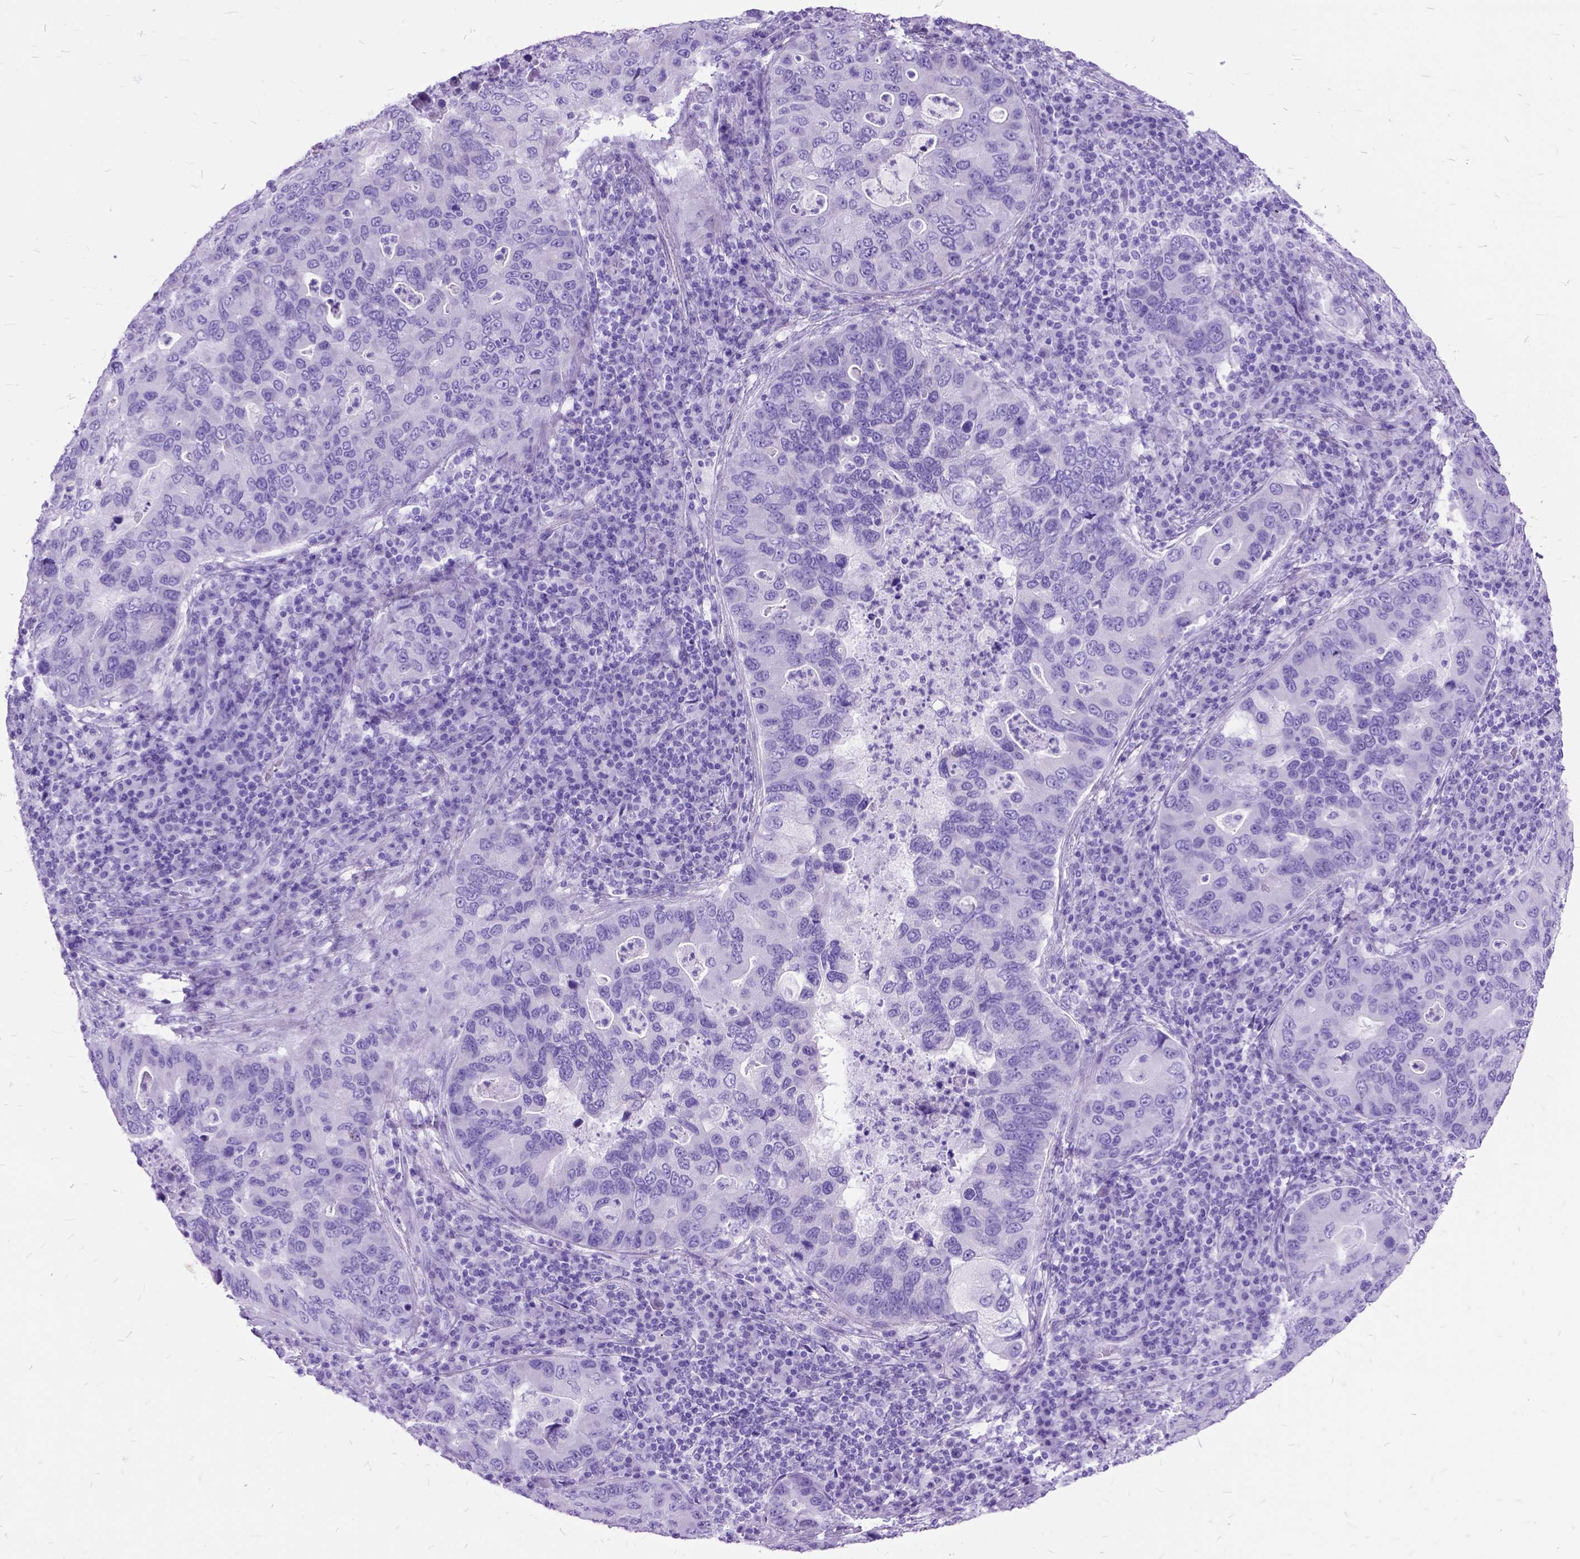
{"staining": {"intensity": "negative", "quantity": "none", "location": "none"}, "tissue": "lung cancer", "cell_type": "Tumor cells", "image_type": "cancer", "snomed": [{"axis": "morphology", "description": "Adenocarcinoma, NOS"}, {"axis": "morphology", "description": "Adenocarcinoma, metastatic, NOS"}, {"axis": "topography", "description": "Lymph node"}, {"axis": "topography", "description": "Lung"}], "caption": "This is an immunohistochemistry (IHC) image of lung cancer. There is no staining in tumor cells.", "gene": "DNAH2", "patient": {"sex": "female", "age": 54}}